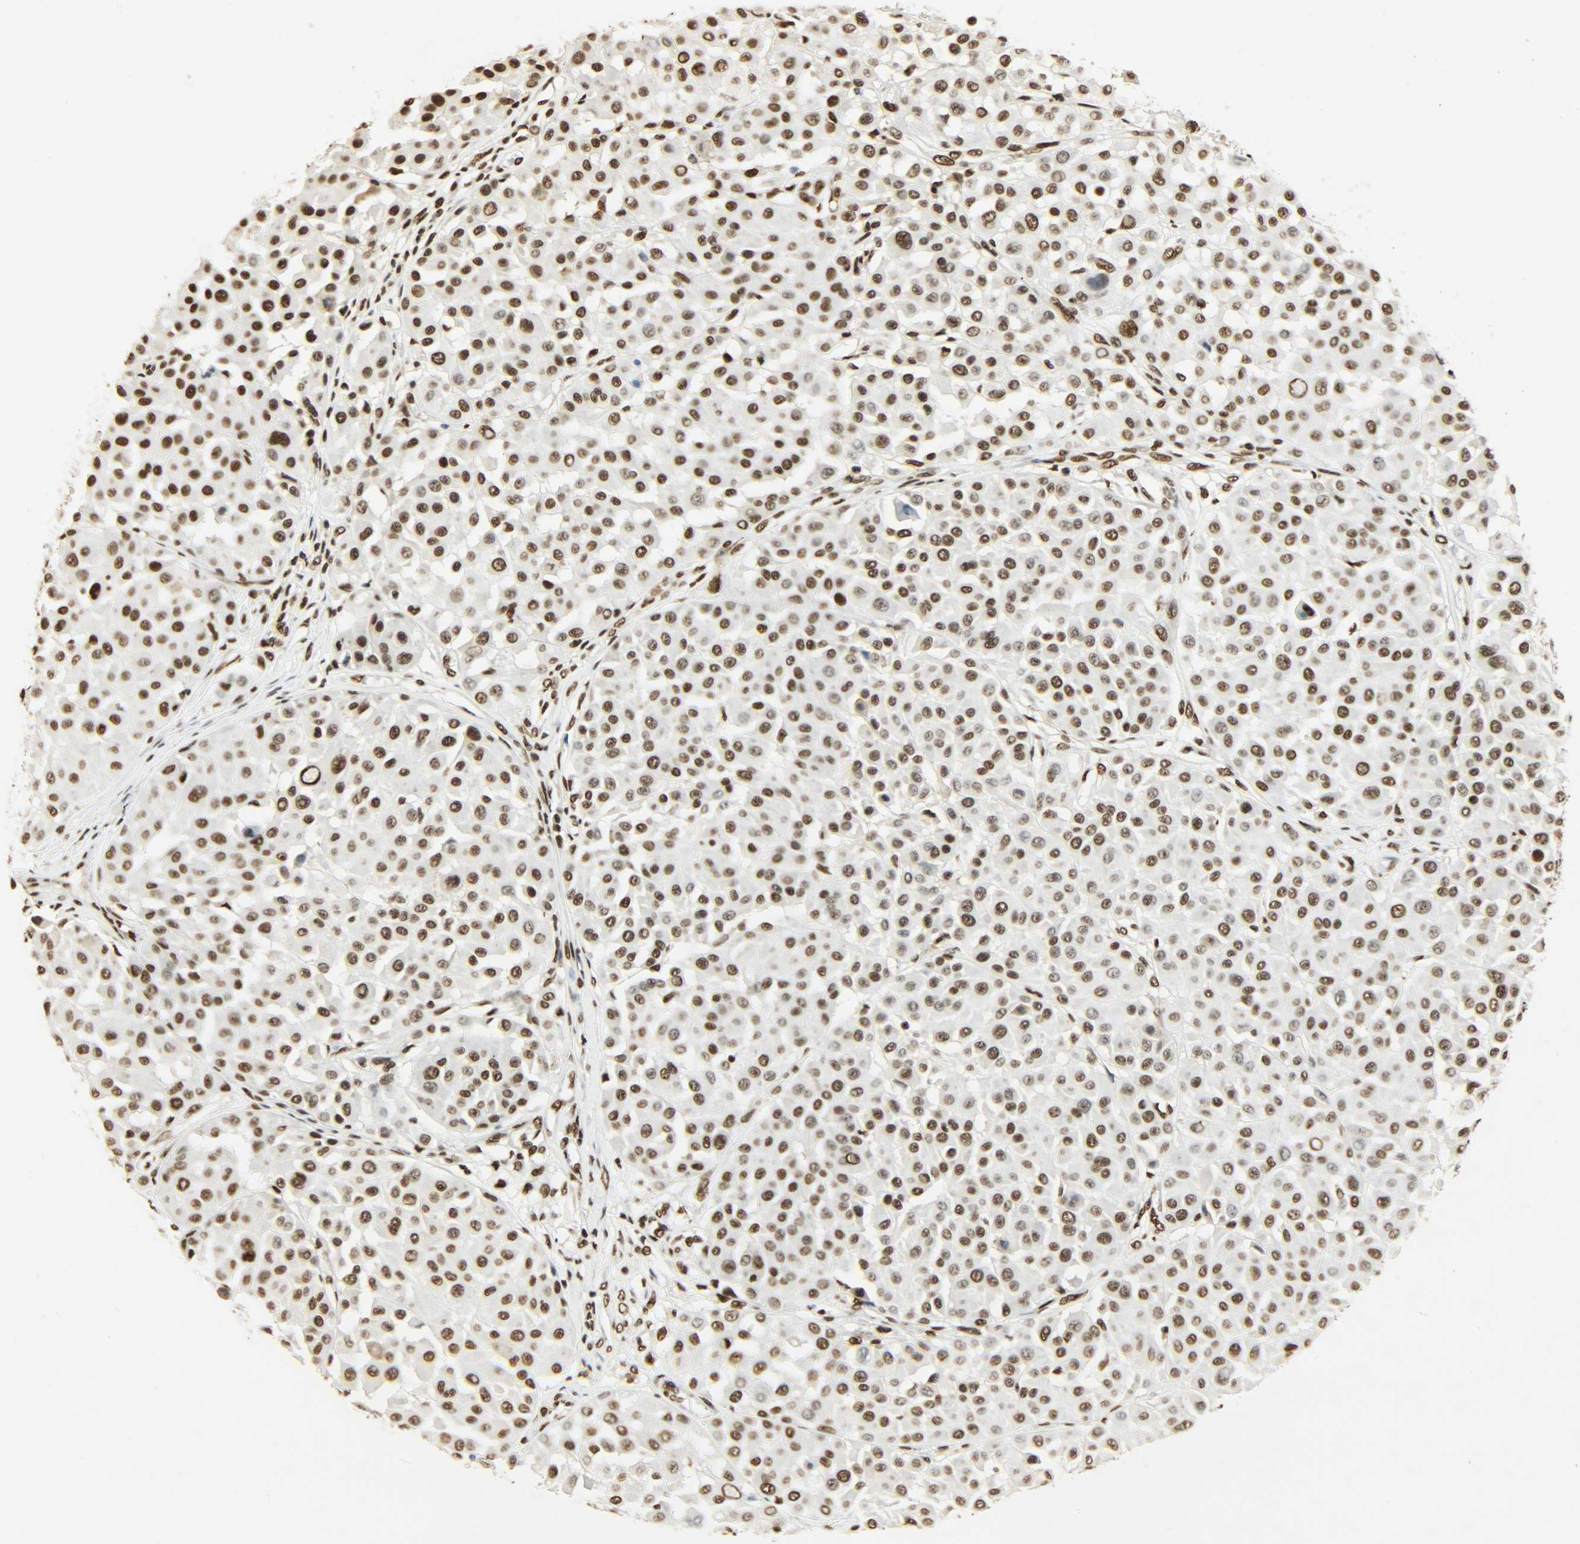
{"staining": {"intensity": "strong", "quantity": ">75%", "location": "nuclear"}, "tissue": "melanoma", "cell_type": "Tumor cells", "image_type": "cancer", "snomed": [{"axis": "morphology", "description": "Malignant melanoma, Metastatic site"}, {"axis": "topography", "description": "Soft tissue"}], "caption": "High-magnification brightfield microscopy of melanoma stained with DAB (3,3'-diaminobenzidine) (brown) and counterstained with hematoxylin (blue). tumor cells exhibit strong nuclear expression is present in approximately>75% of cells.", "gene": "KHDRBS1", "patient": {"sex": "male", "age": 41}}